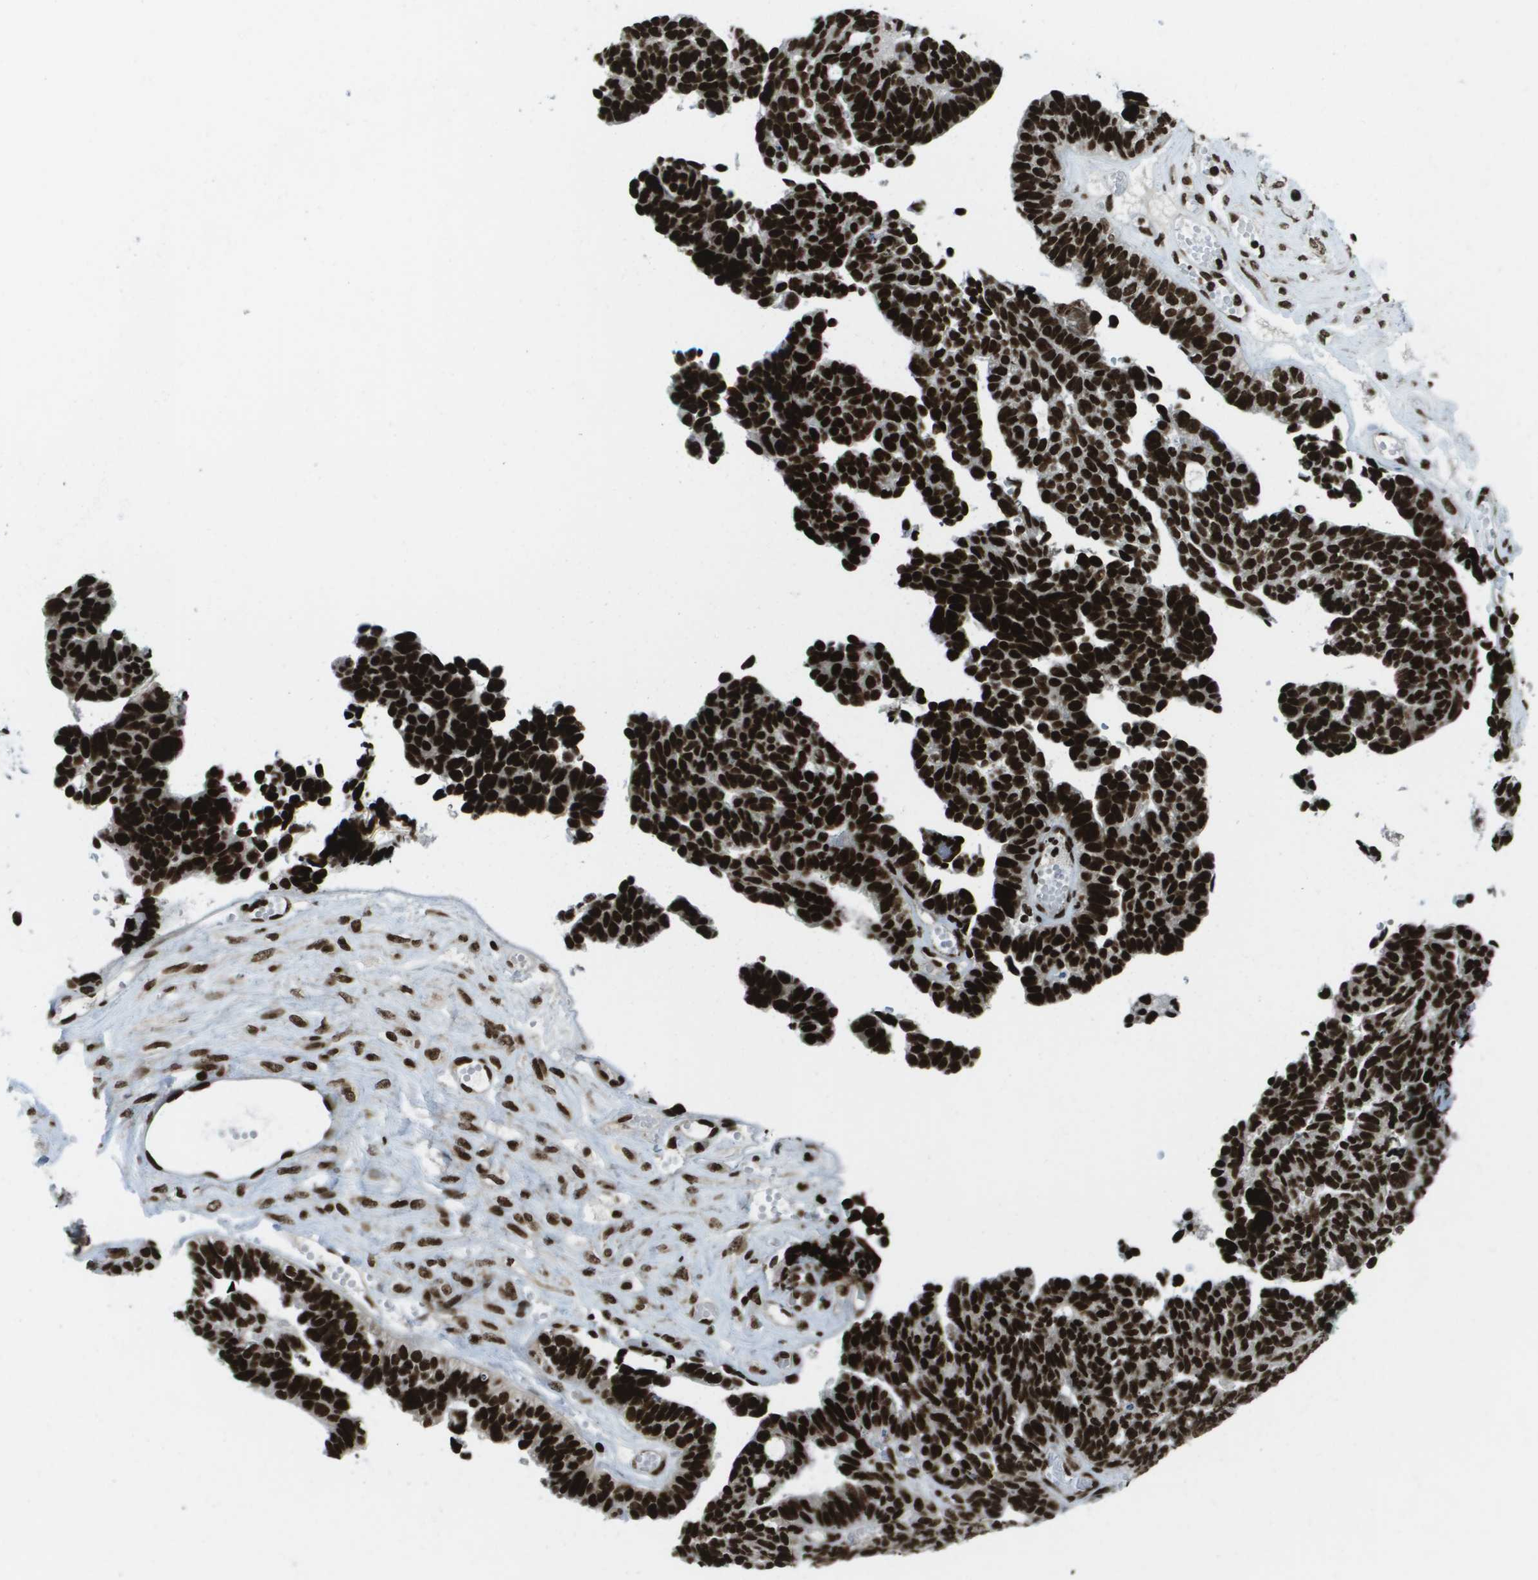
{"staining": {"intensity": "strong", "quantity": ">75%", "location": "nuclear"}, "tissue": "ovarian cancer", "cell_type": "Tumor cells", "image_type": "cancer", "snomed": [{"axis": "morphology", "description": "Cystadenocarcinoma, serous, NOS"}, {"axis": "topography", "description": "Ovary"}], "caption": "Immunohistochemical staining of serous cystadenocarcinoma (ovarian) reveals high levels of strong nuclear protein positivity in about >75% of tumor cells.", "gene": "GLYR1", "patient": {"sex": "female", "age": 79}}